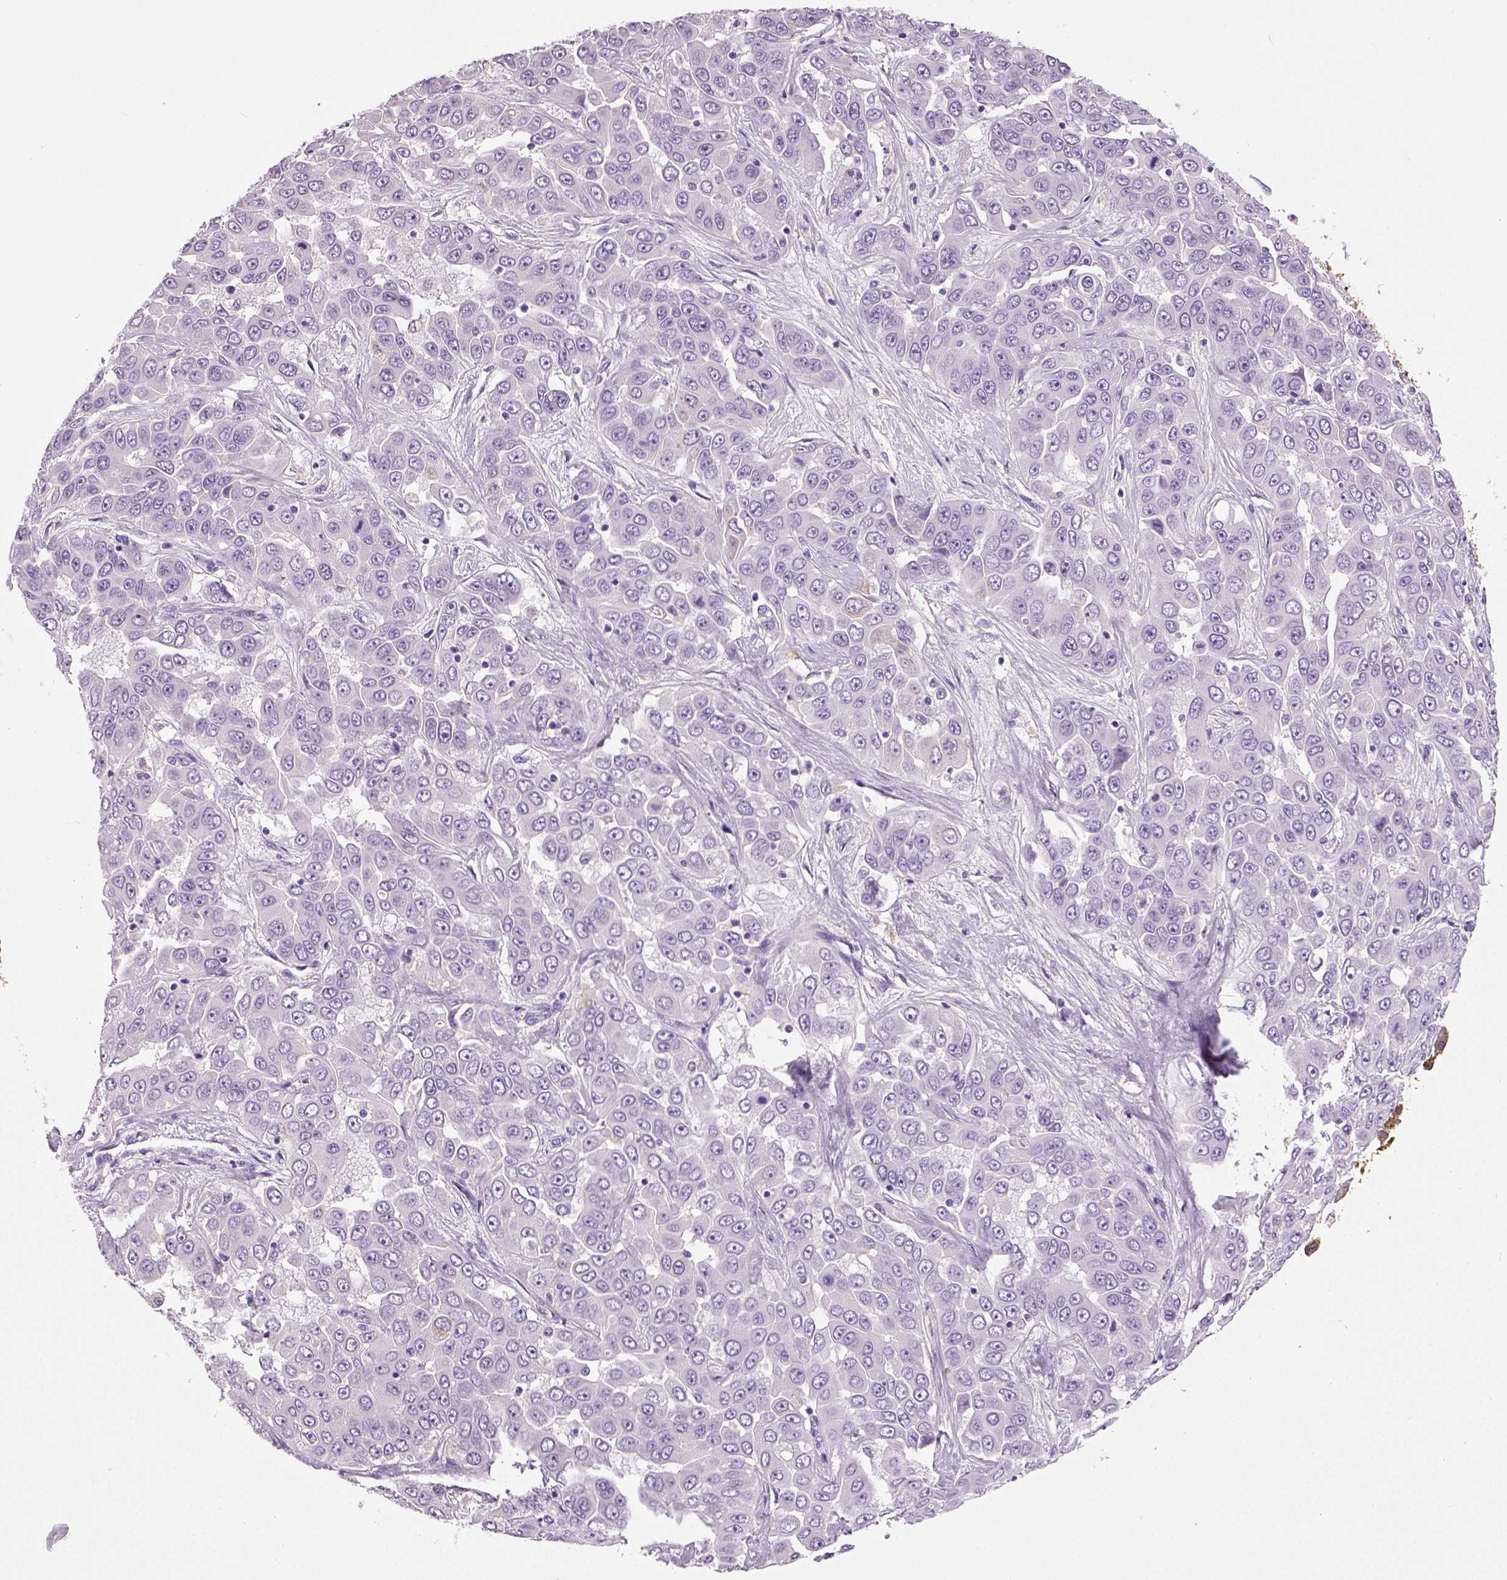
{"staining": {"intensity": "negative", "quantity": "none", "location": "none"}, "tissue": "liver cancer", "cell_type": "Tumor cells", "image_type": "cancer", "snomed": [{"axis": "morphology", "description": "Cholangiocarcinoma"}, {"axis": "topography", "description": "Liver"}], "caption": "High magnification brightfield microscopy of liver cancer stained with DAB (3,3'-diaminobenzidine) (brown) and counterstained with hematoxylin (blue): tumor cells show no significant staining.", "gene": "NECAB2", "patient": {"sex": "female", "age": 52}}